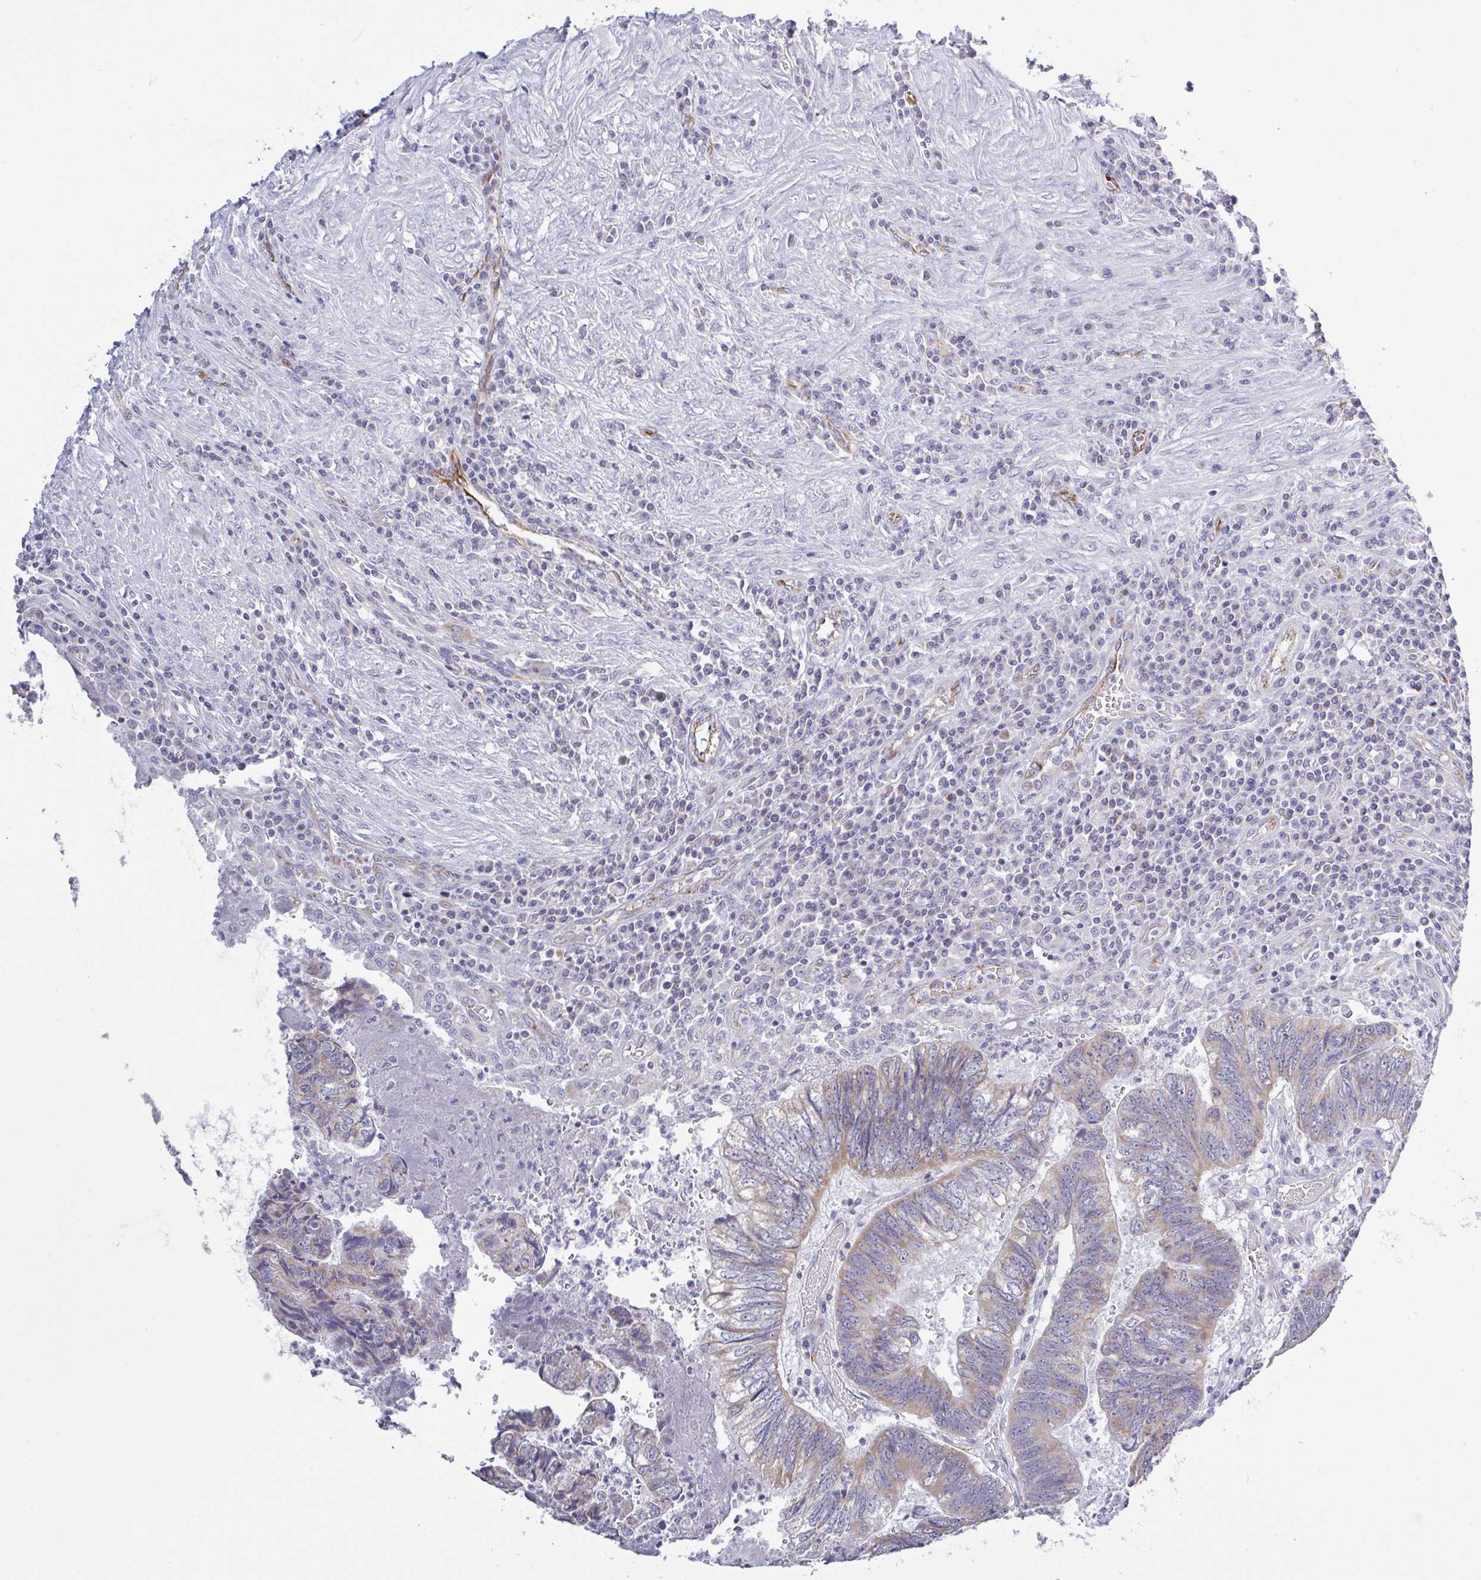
{"staining": {"intensity": "weak", "quantity": ">75%", "location": "cytoplasmic/membranous"}, "tissue": "colorectal cancer", "cell_type": "Tumor cells", "image_type": "cancer", "snomed": [{"axis": "morphology", "description": "Adenocarcinoma, NOS"}, {"axis": "topography", "description": "Colon"}], "caption": "DAB (3,3'-diaminobenzidine) immunohistochemical staining of colorectal cancer displays weak cytoplasmic/membranous protein staining in approximately >75% of tumor cells.", "gene": "PLCD4", "patient": {"sex": "male", "age": 86}}